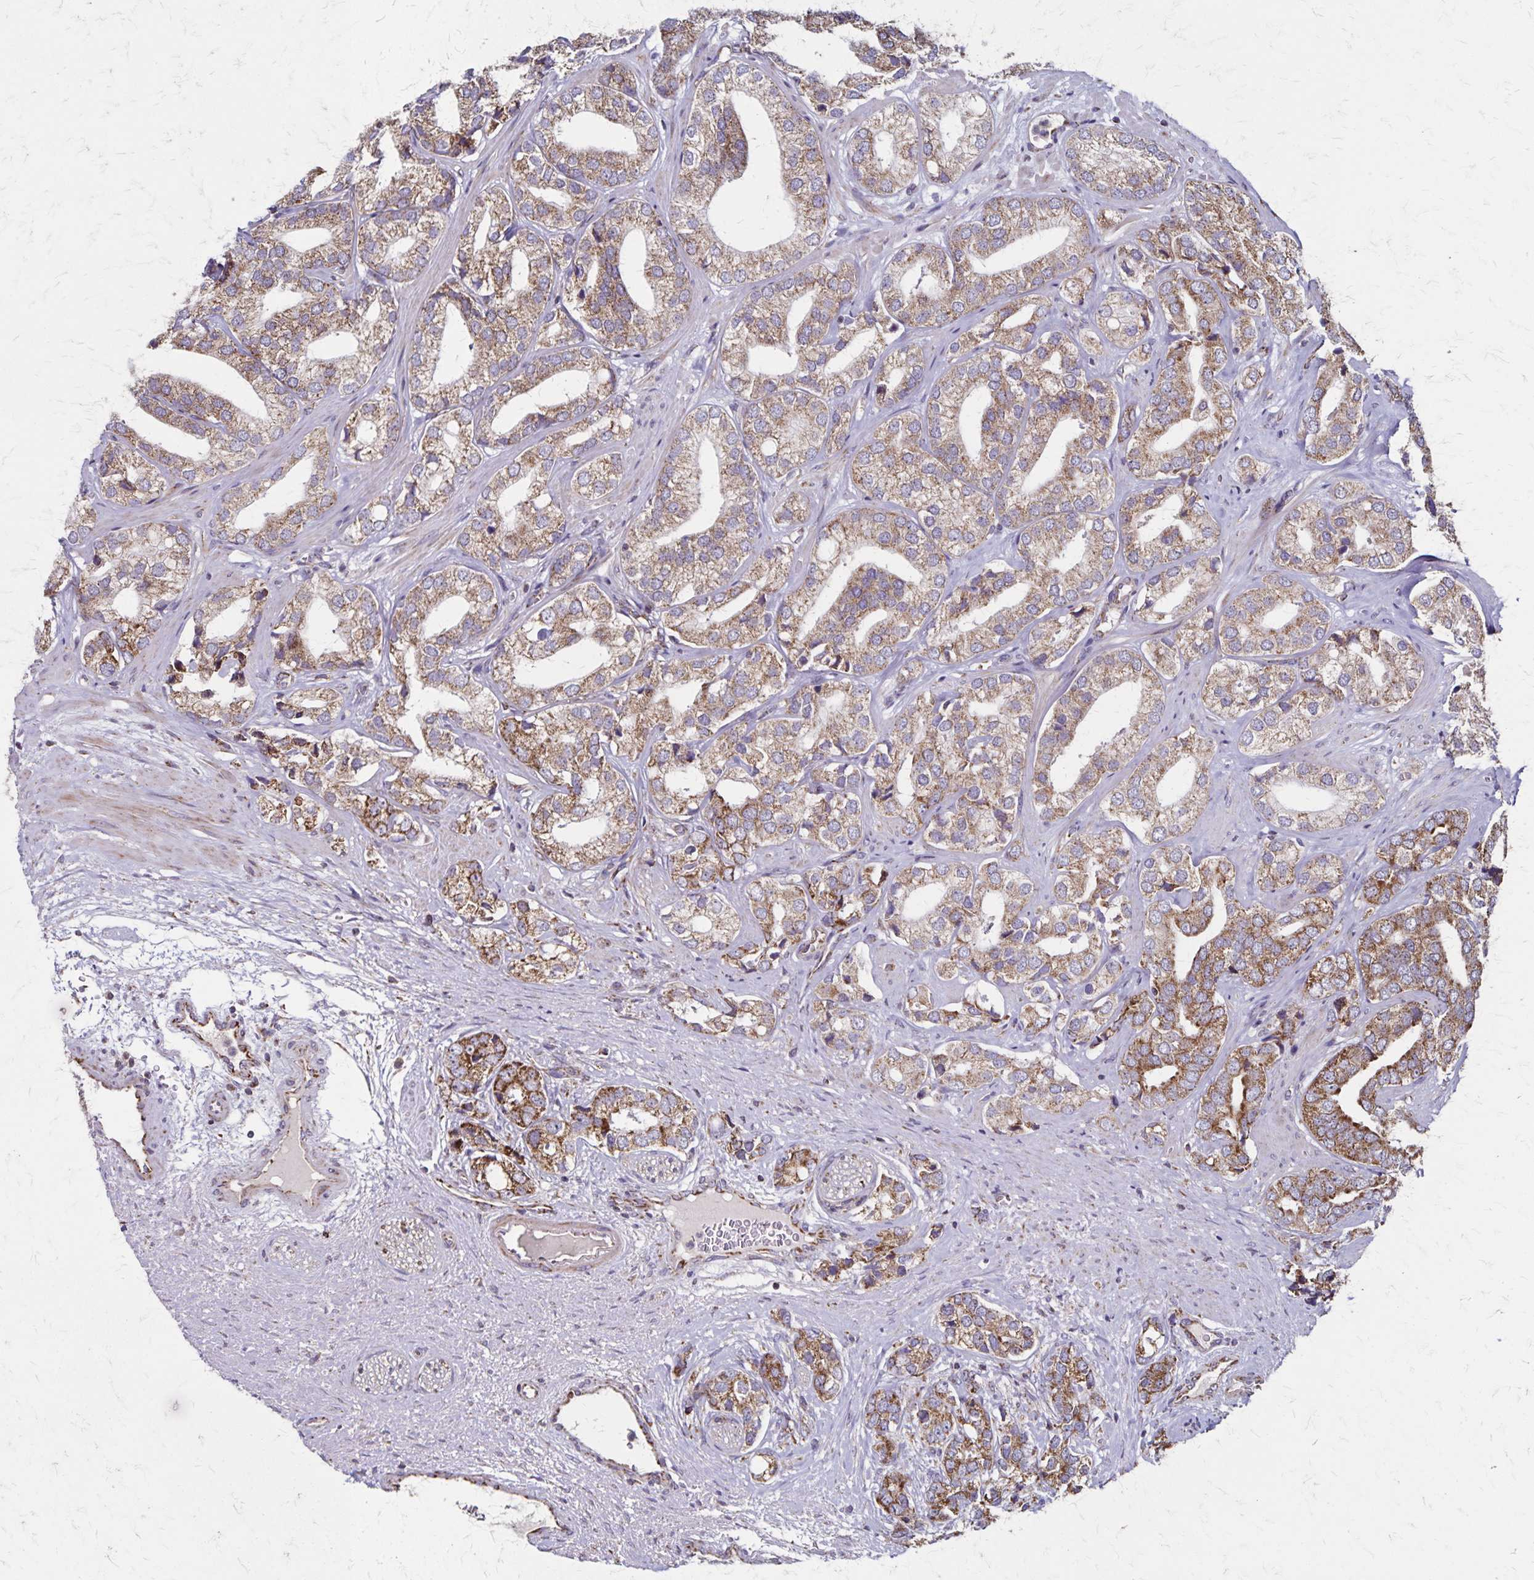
{"staining": {"intensity": "moderate", "quantity": "25%-75%", "location": "cytoplasmic/membranous"}, "tissue": "prostate cancer", "cell_type": "Tumor cells", "image_type": "cancer", "snomed": [{"axis": "morphology", "description": "Adenocarcinoma, High grade"}, {"axis": "topography", "description": "Prostate"}], "caption": "Brown immunohistochemical staining in human high-grade adenocarcinoma (prostate) reveals moderate cytoplasmic/membranous expression in approximately 25%-75% of tumor cells. (IHC, brightfield microscopy, high magnification).", "gene": "NFS1", "patient": {"sex": "male", "age": 58}}